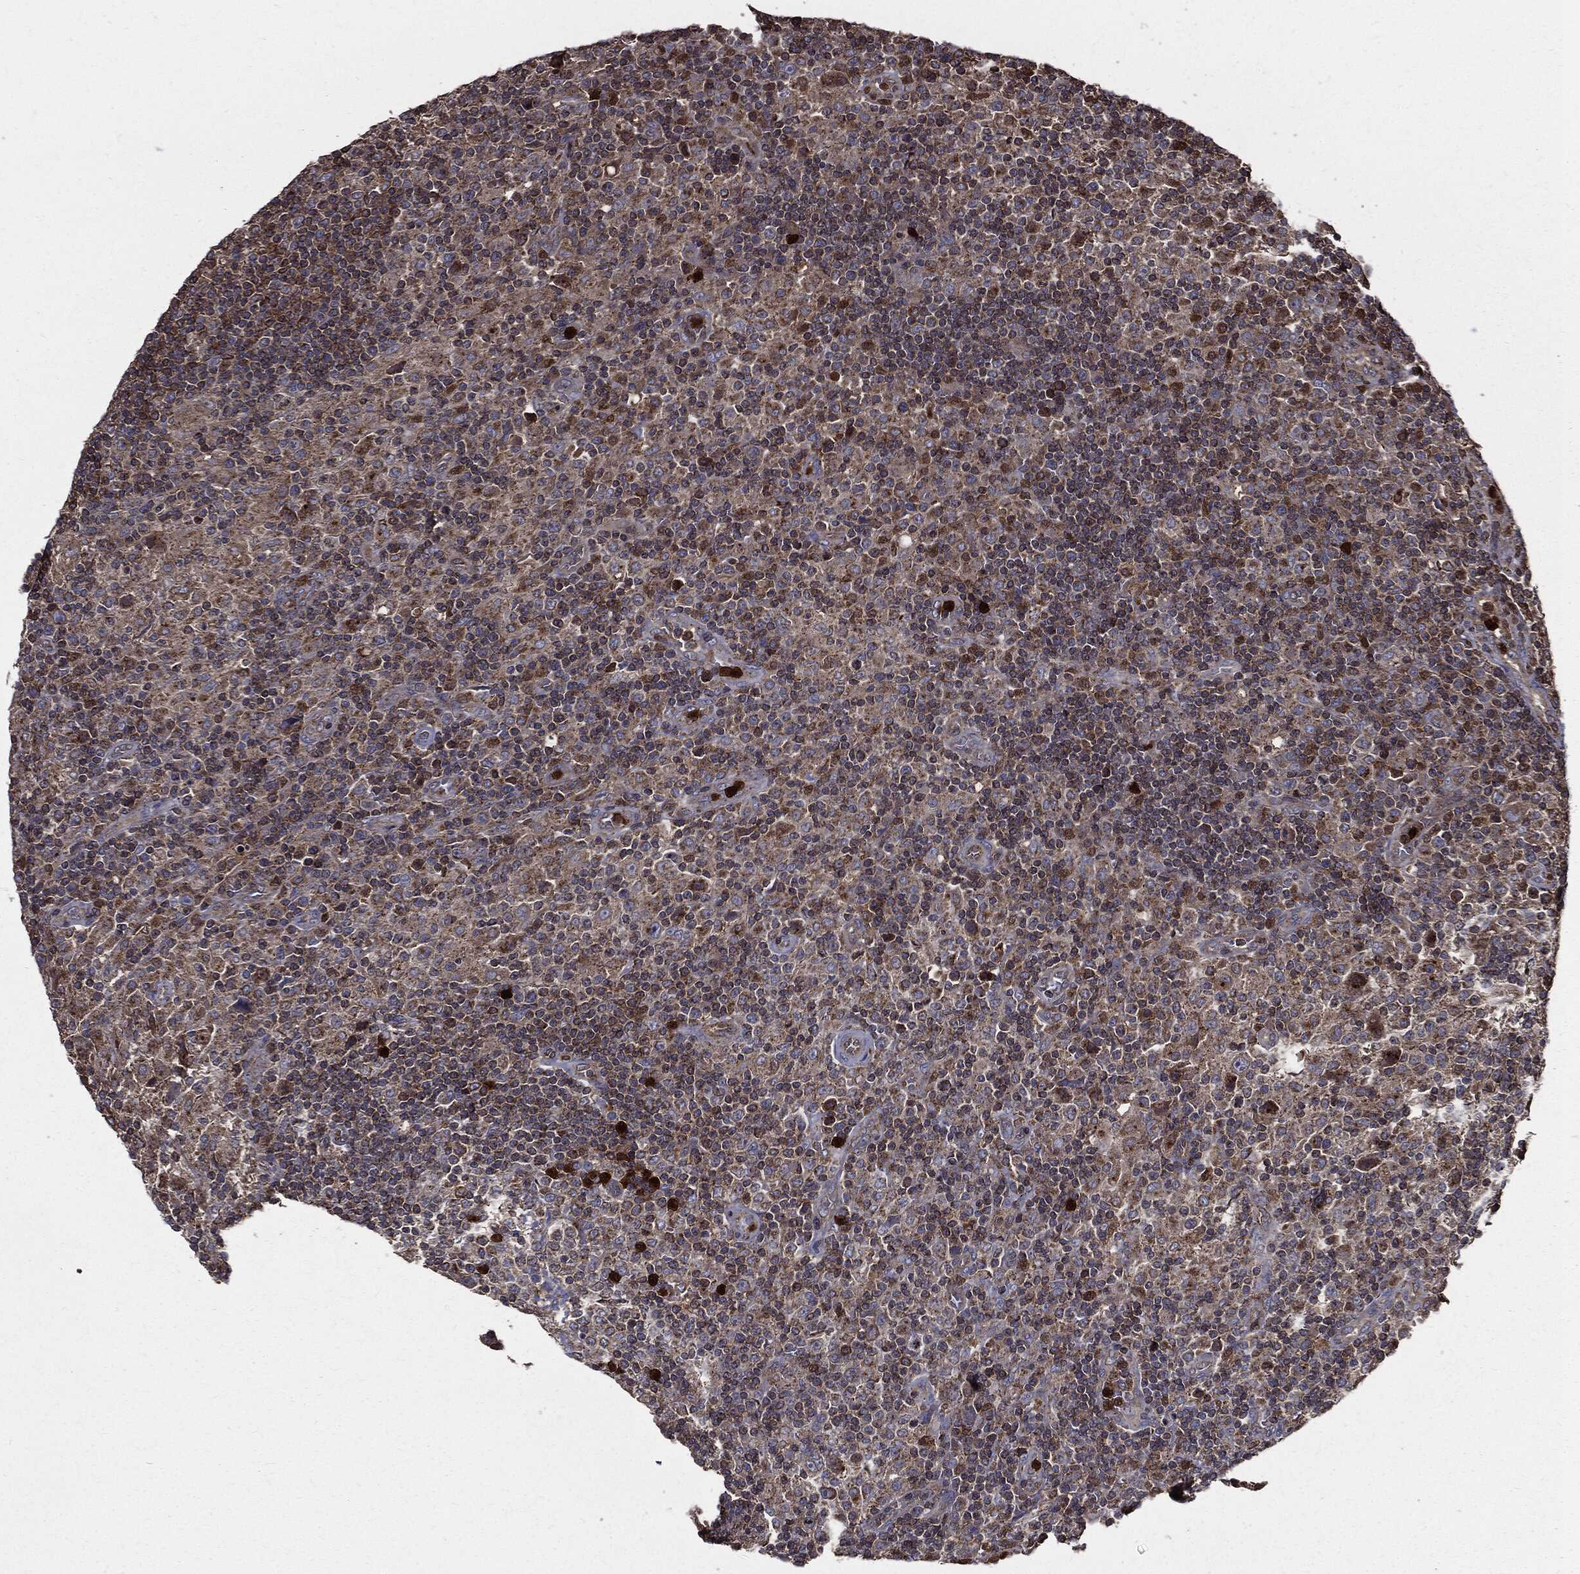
{"staining": {"intensity": "weak", "quantity": "25%-75%", "location": "cytoplasmic/membranous"}, "tissue": "lymphoma", "cell_type": "Tumor cells", "image_type": "cancer", "snomed": [{"axis": "morphology", "description": "Hodgkin's disease, NOS"}, {"axis": "topography", "description": "Lymph node"}], "caption": "Protein staining reveals weak cytoplasmic/membranous positivity in about 25%-75% of tumor cells in Hodgkin's disease.", "gene": "PDCD6IP", "patient": {"sex": "male", "age": 70}}